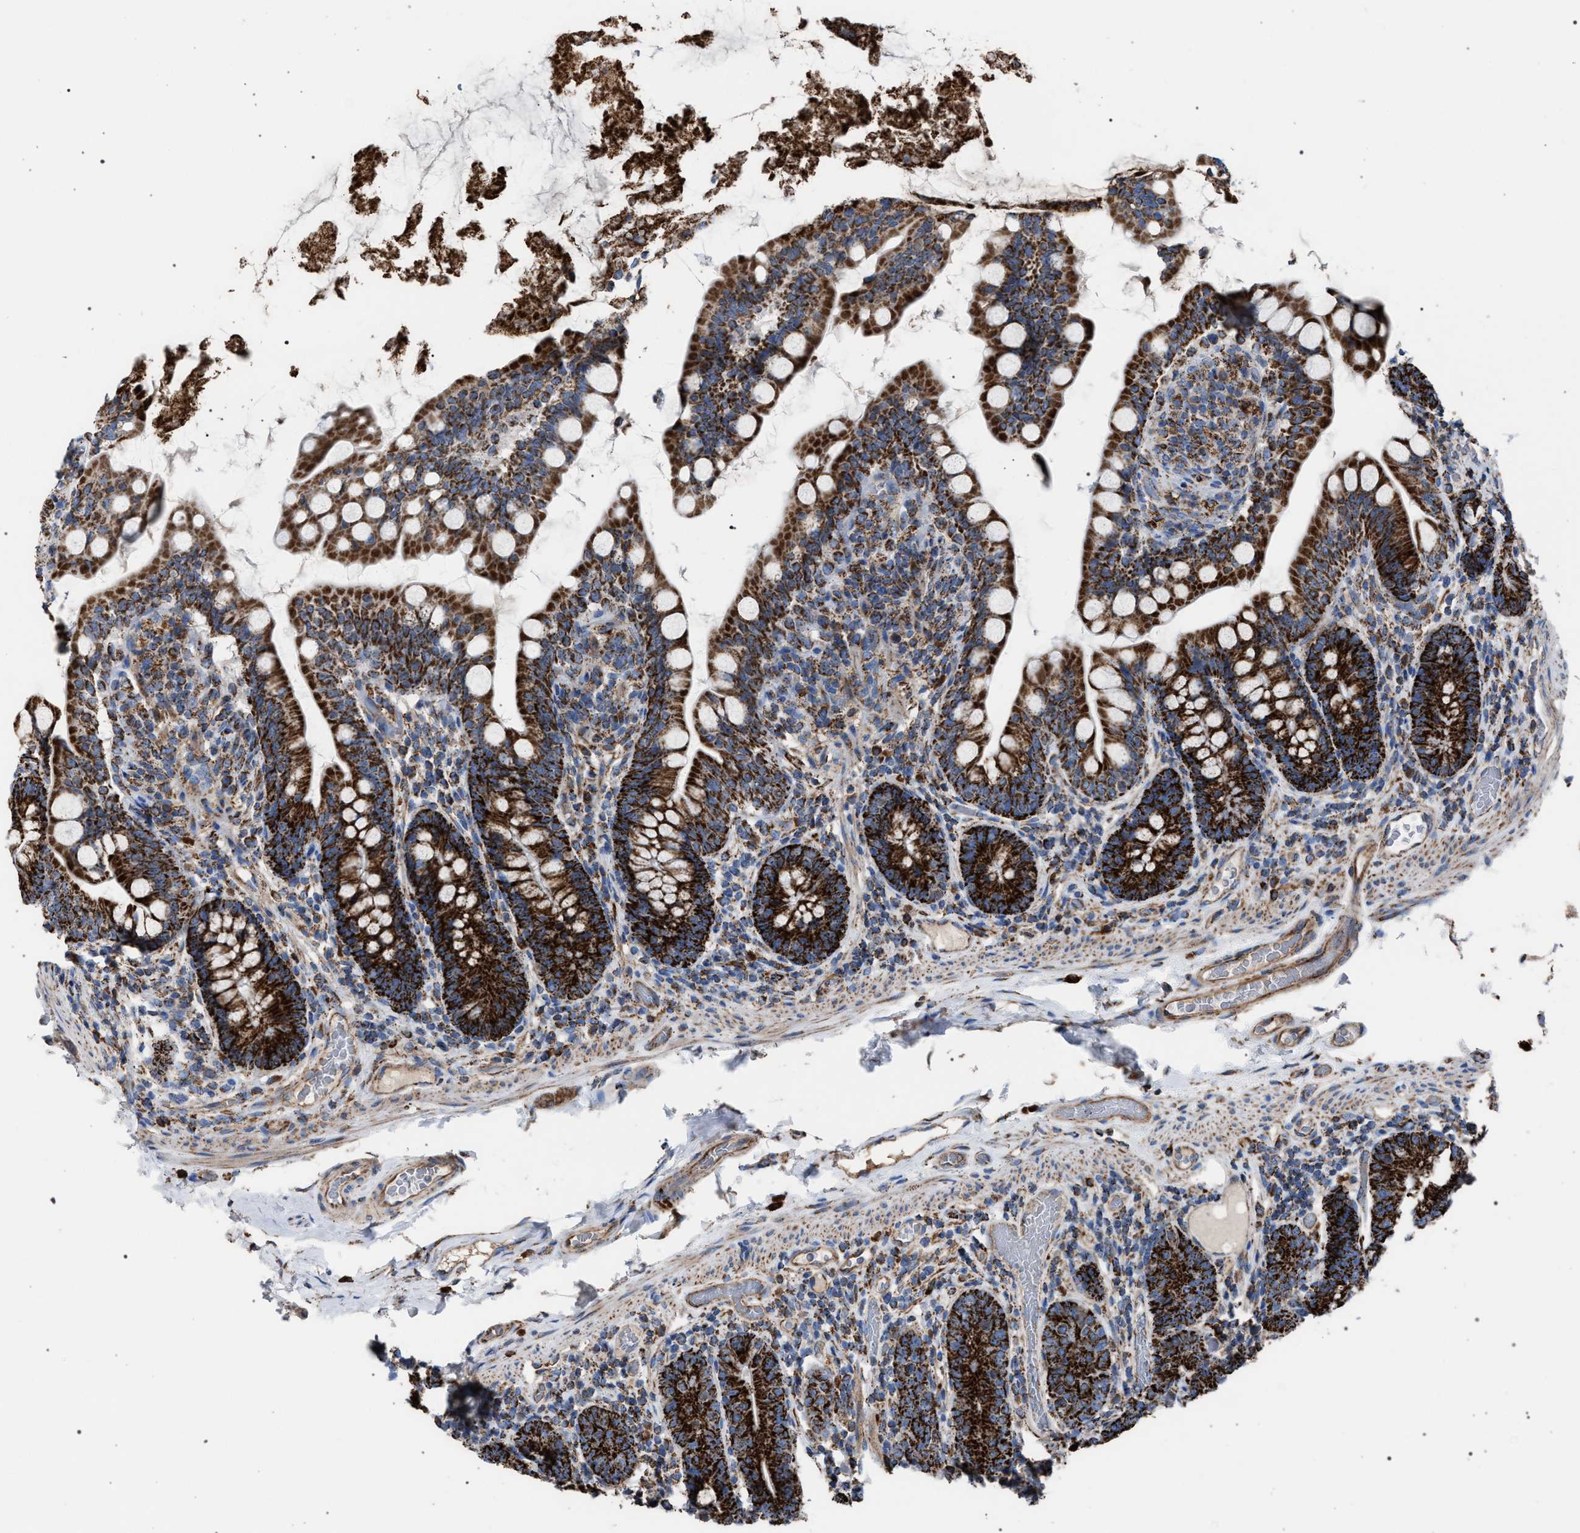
{"staining": {"intensity": "strong", "quantity": ">75%", "location": "cytoplasmic/membranous"}, "tissue": "small intestine", "cell_type": "Glandular cells", "image_type": "normal", "snomed": [{"axis": "morphology", "description": "Normal tissue, NOS"}, {"axis": "topography", "description": "Small intestine"}], "caption": "DAB immunohistochemical staining of unremarkable human small intestine exhibits strong cytoplasmic/membranous protein staining in approximately >75% of glandular cells.", "gene": "VPS13A", "patient": {"sex": "female", "age": 56}}